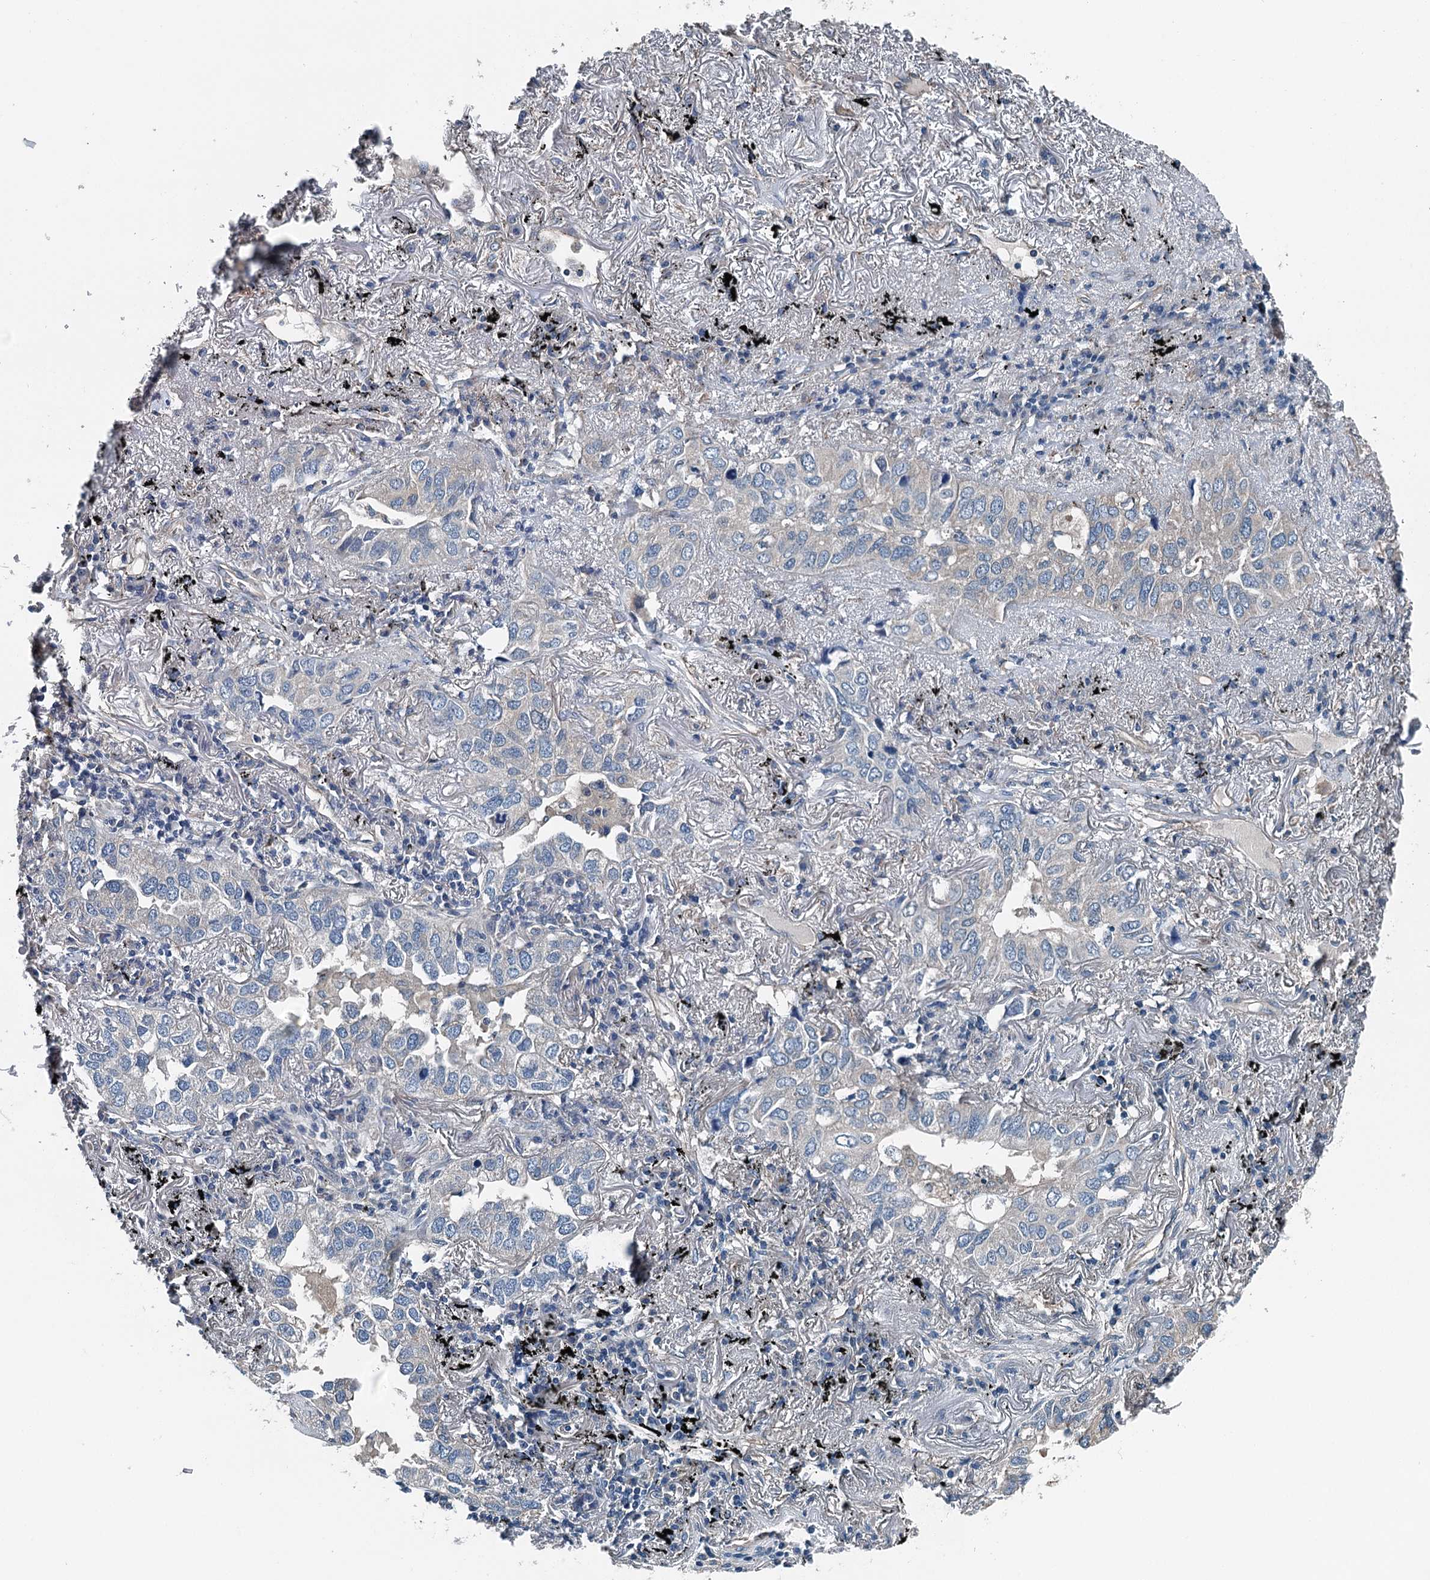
{"staining": {"intensity": "negative", "quantity": "none", "location": "none"}, "tissue": "lung cancer", "cell_type": "Tumor cells", "image_type": "cancer", "snomed": [{"axis": "morphology", "description": "Adenocarcinoma, NOS"}, {"axis": "topography", "description": "Lung"}], "caption": "An immunohistochemistry (IHC) photomicrograph of lung adenocarcinoma is shown. There is no staining in tumor cells of lung adenocarcinoma. (Brightfield microscopy of DAB immunohistochemistry (IHC) at high magnification).", "gene": "BHMT", "patient": {"sex": "male", "age": 65}}